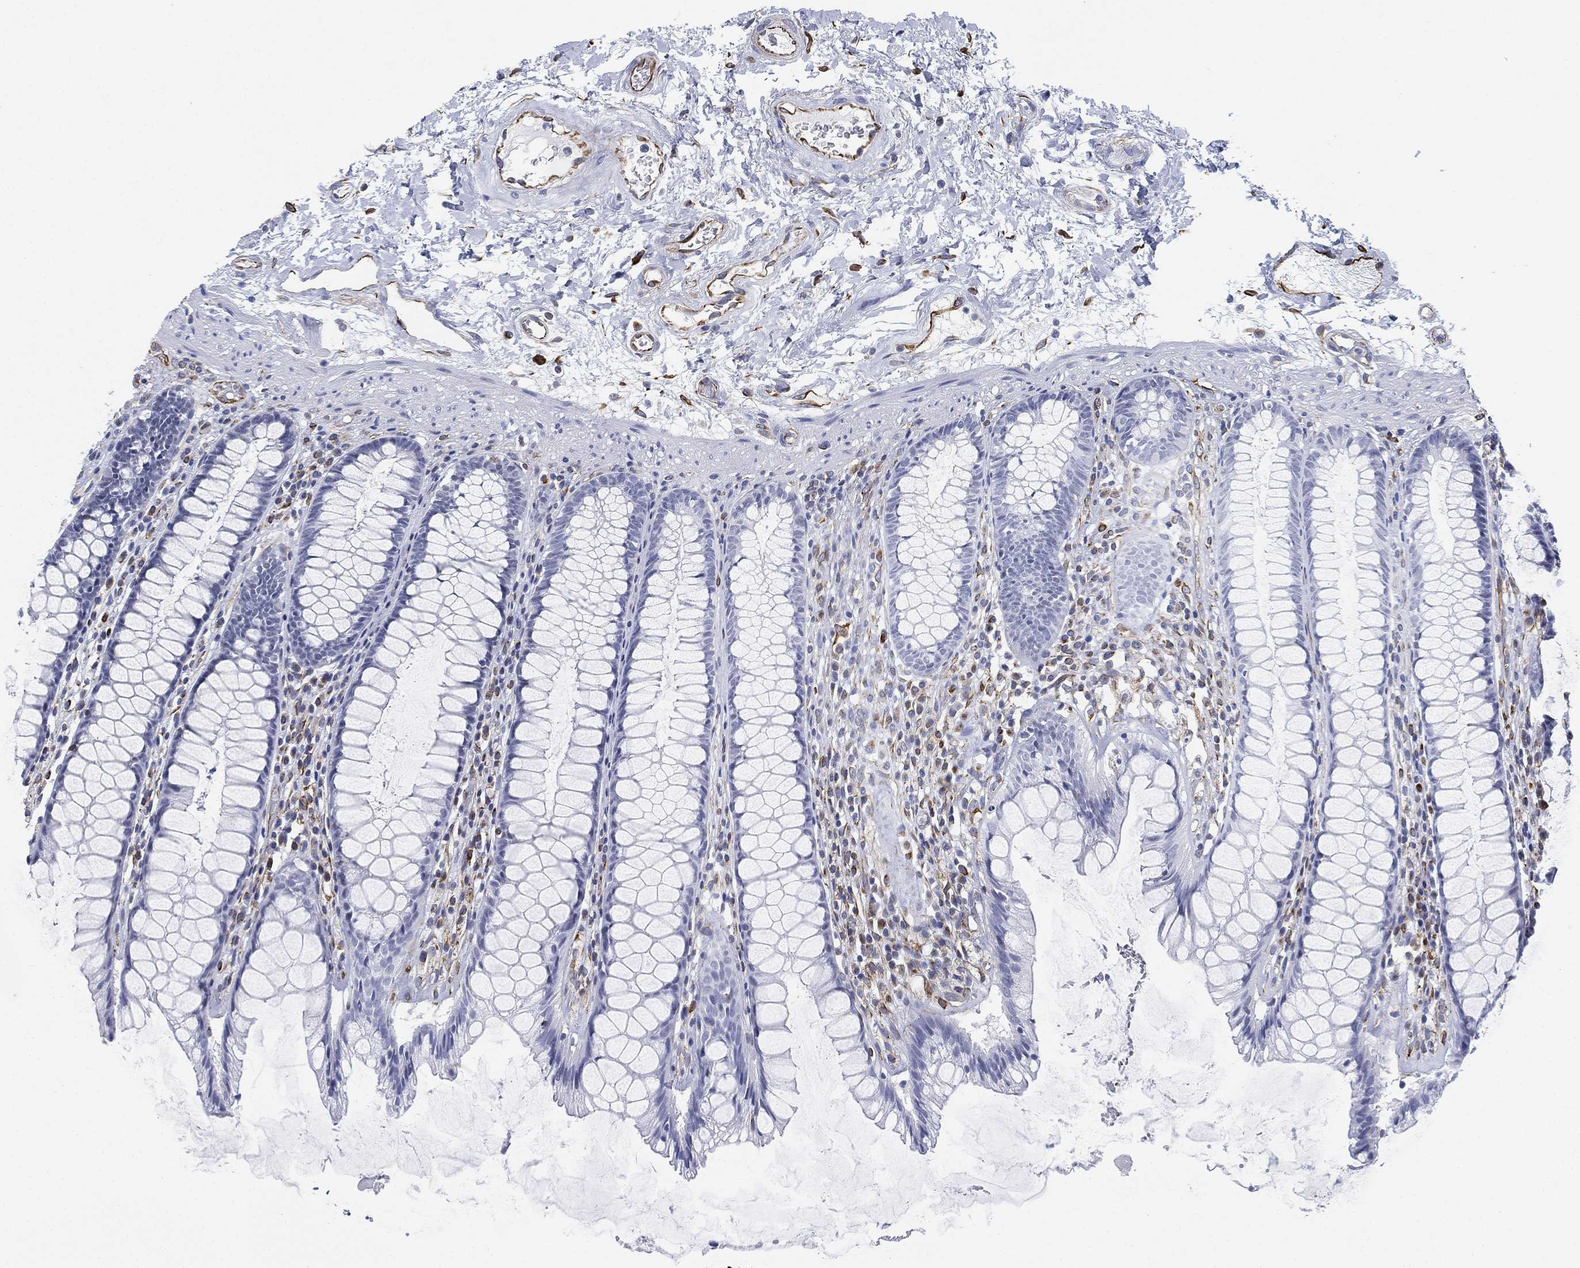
{"staining": {"intensity": "negative", "quantity": "none", "location": "none"}, "tissue": "rectum", "cell_type": "Glandular cells", "image_type": "normal", "snomed": [{"axis": "morphology", "description": "Normal tissue, NOS"}, {"axis": "topography", "description": "Rectum"}], "caption": "IHC micrograph of benign human rectum stained for a protein (brown), which displays no staining in glandular cells.", "gene": "PSKH2", "patient": {"sex": "male", "age": 72}}